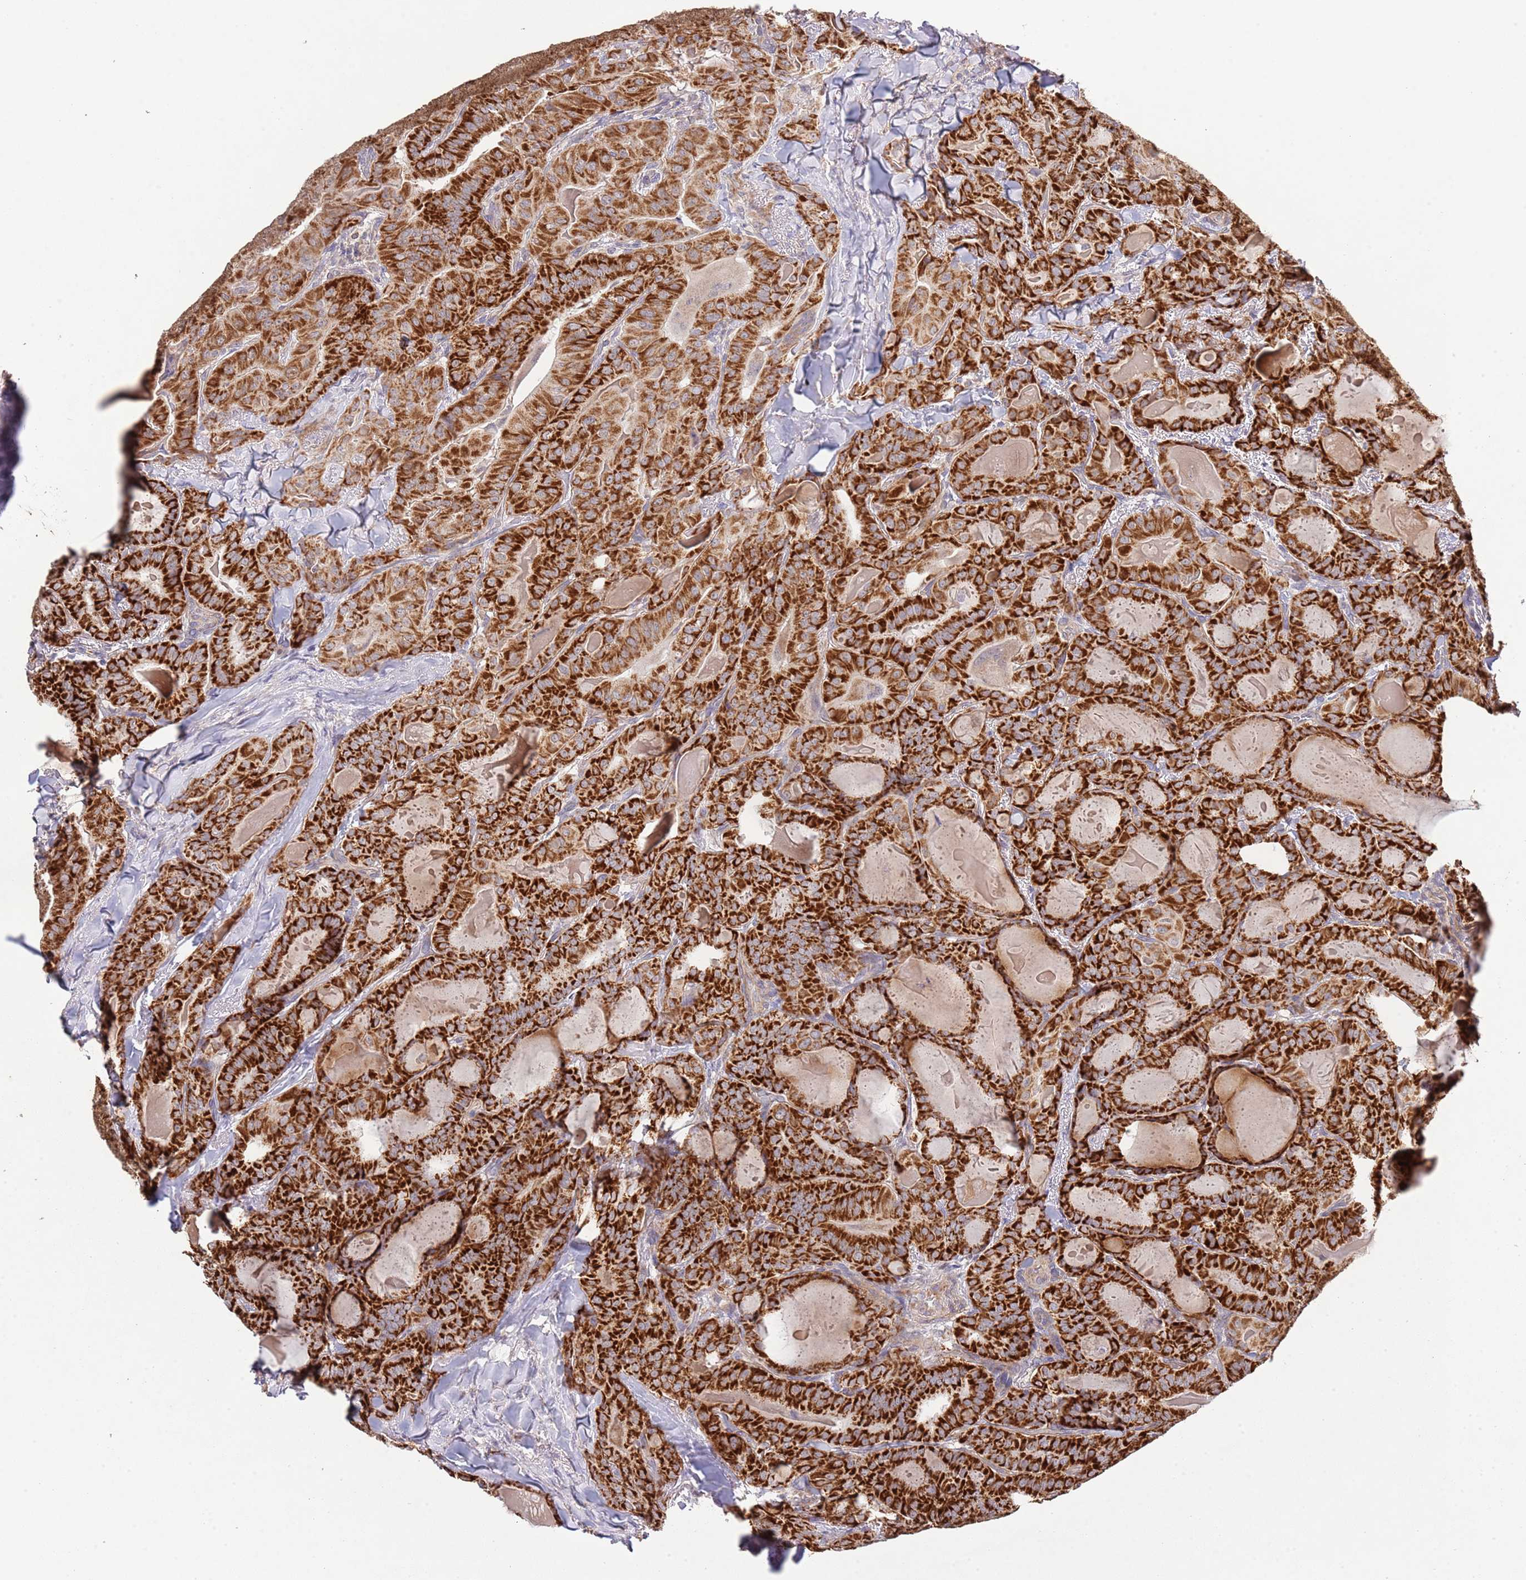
{"staining": {"intensity": "strong", "quantity": ">75%", "location": "cytoplasmic/membranous"}, "tissue": "thyroid cancer", "cell_type": "Tumor cells", "image_type": "cancer", "snomed": [{"axis": "morphology", "description": "Papillary adenocarcinoma, NOS"}, {"axis": "topography", "description": "Thyroid gland"}], "caption": "A high-resolution micrograph shows IHC staining of thyroid cancer, which displays strong cytoplasmic/membranous positivity in approximately >75% of tumor cells. (DAB IHC, brown staining for protein, blue staining for nuclei).", "gene": "IVD", "patient": {"sex": "female", "age": 68}}